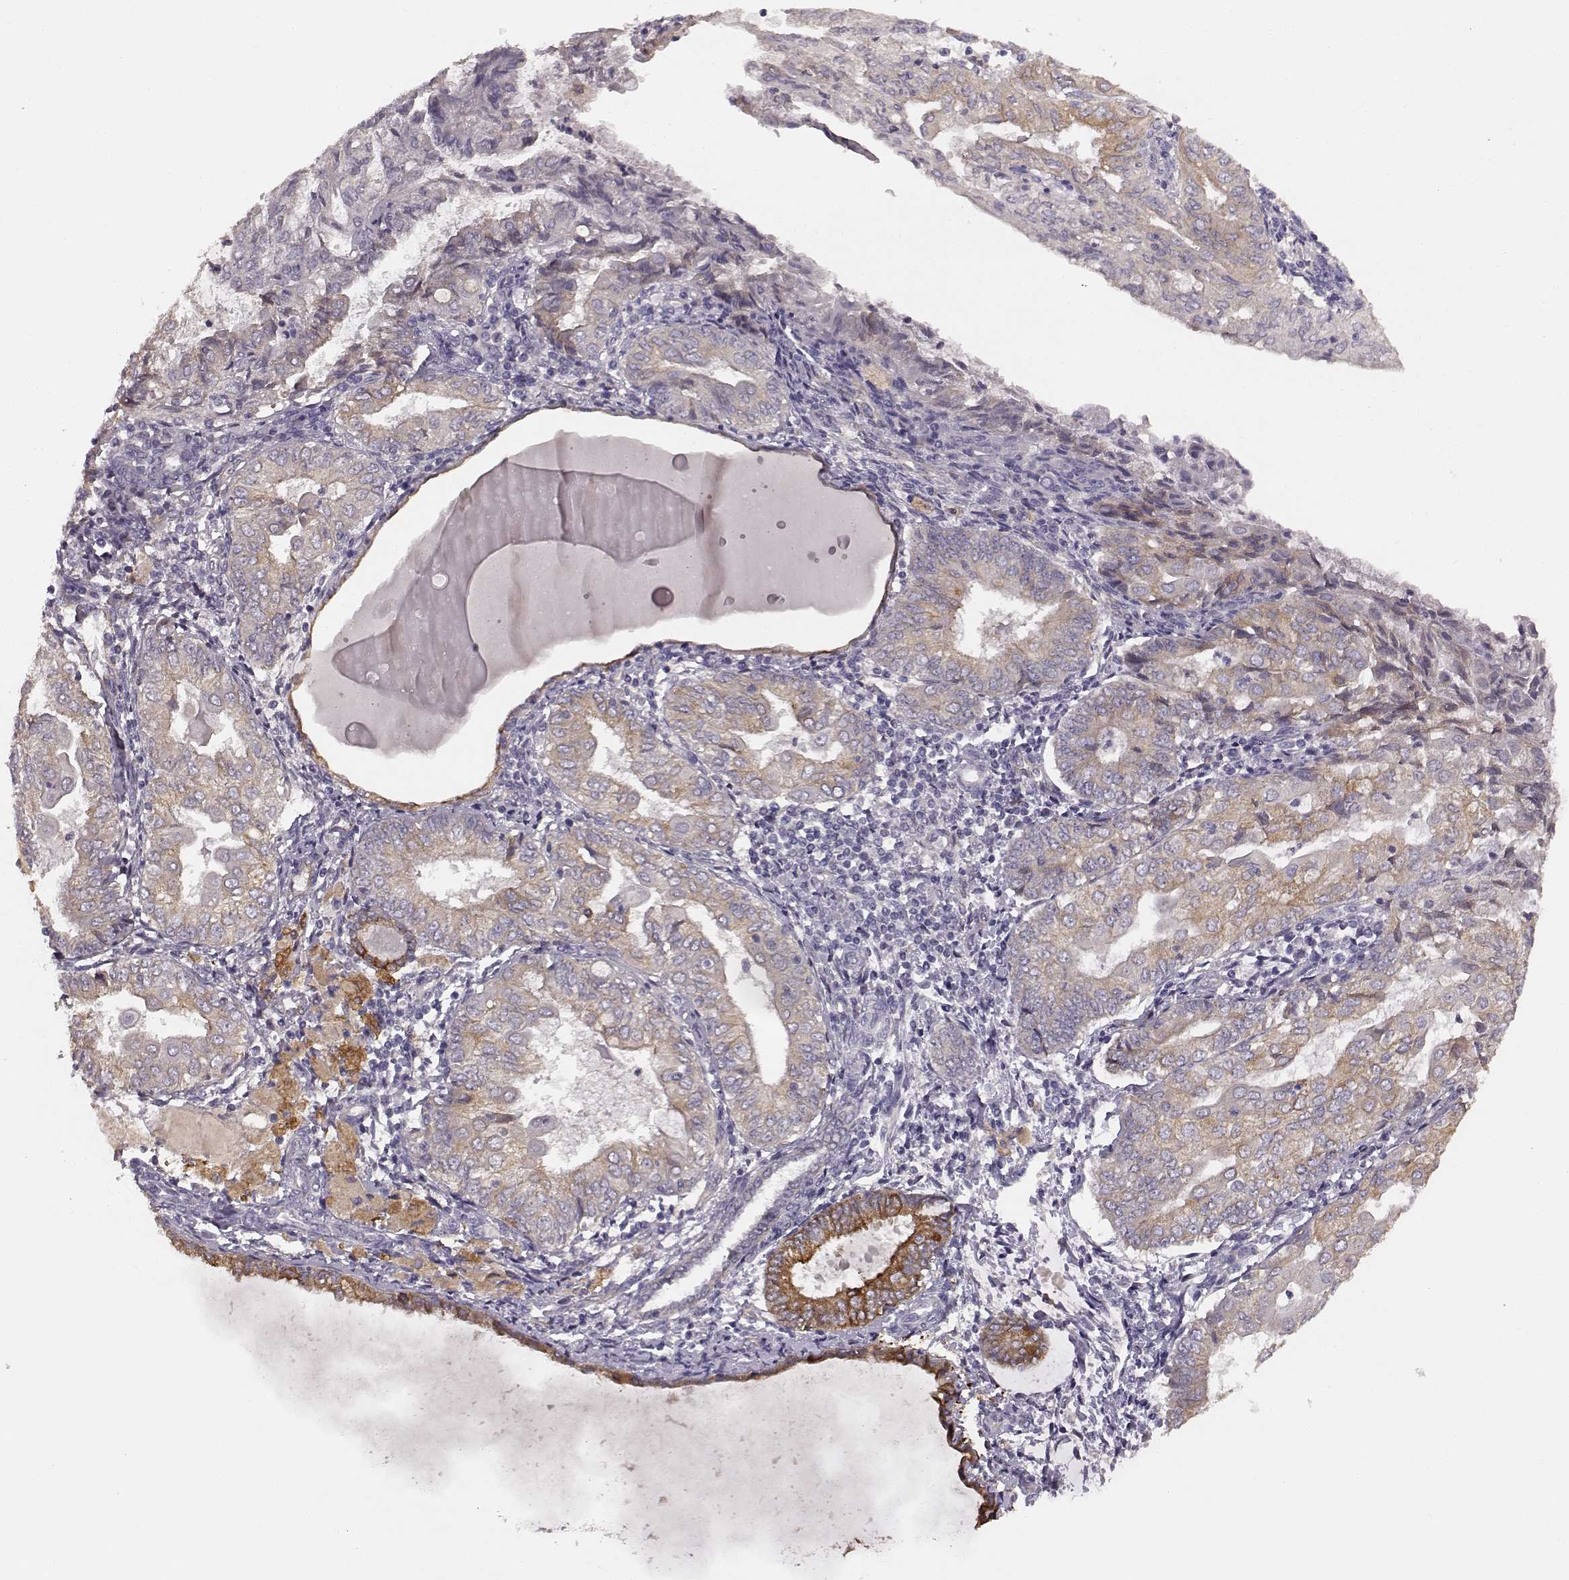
{"staining": {"intensity": "moderate", "quantity": ">75%", "location": "cytoplasmic/membranous"}, "tissue": "endometrial cancer", "cell_type": "Tumor cells", "image_type": "cancer", "snomed": [{"axis": "morphology", "description": "Adenocarcinoma, NOS"}, {"axis": "topography", "description": "Endometrium"}], "caption": "Adenocarcinoma (endometrial) tissue shows moderate cytoplasmic/membranous positivity in approximately >75% of tumor cells, visualized by immunohistochemistry.", "gene": "GHR", "patient": {"sex": "female", "age": 68}}